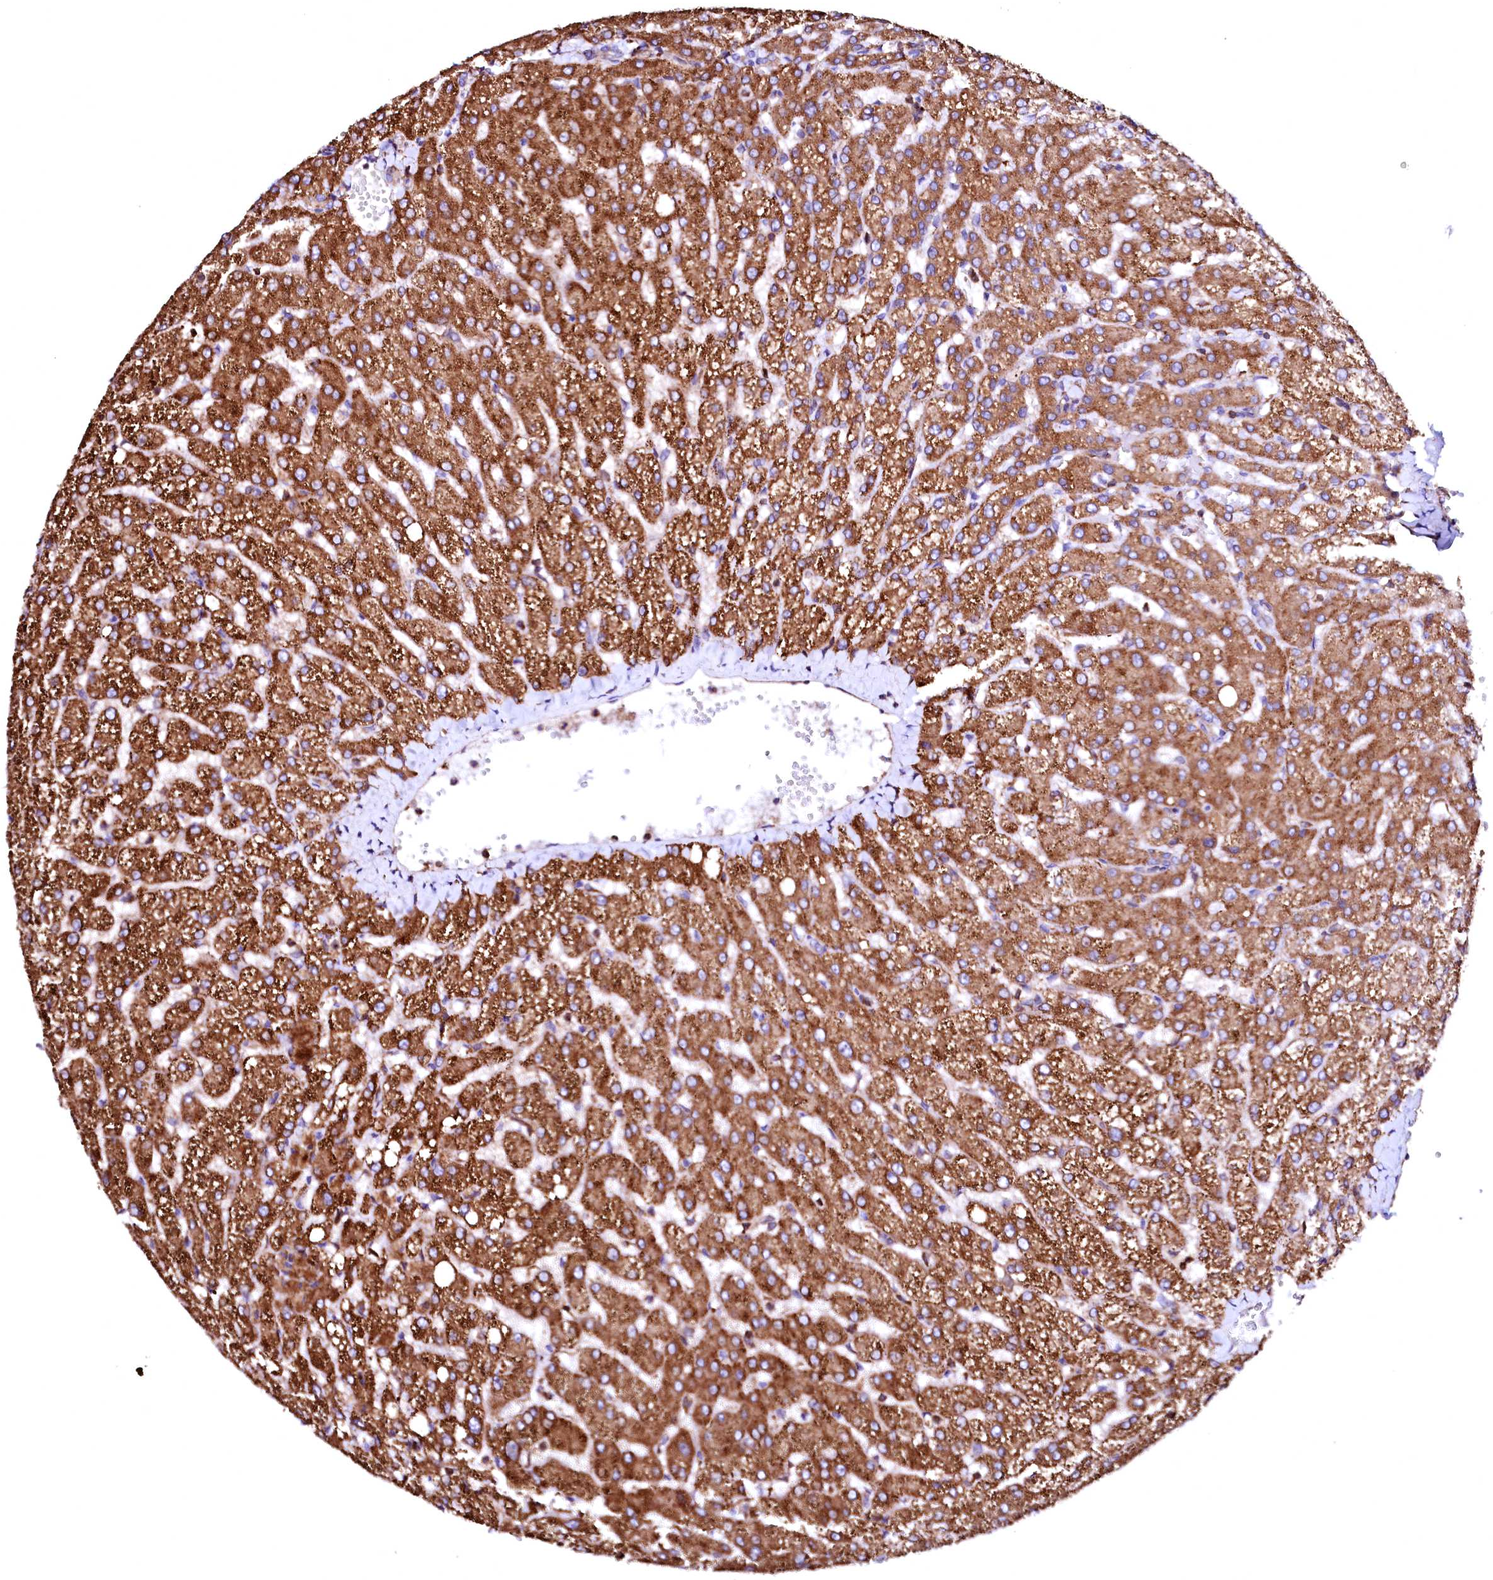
{"staining": {"intensity": "moderate", "quantity": ">75%", "location": "cytoplasmic/membranous"}, "tissue": "liver", "cell_type": "Cholangiocytes", "image_type": "normal", "snomed": [{"axis": "morphology", "description": "Normal tissue, NOS"}, {"axis": "topography", "description": "Liver"}], "caption": "Immunohistochemistry micrograph of normal human liver stained for a protein (brown), which shows medium levels of moderate cytoplasmic/membranous positivity in about >75% of cholangiocytes.", "gene": "GPR176", "patient": {"sex": "female", "age": 54}}